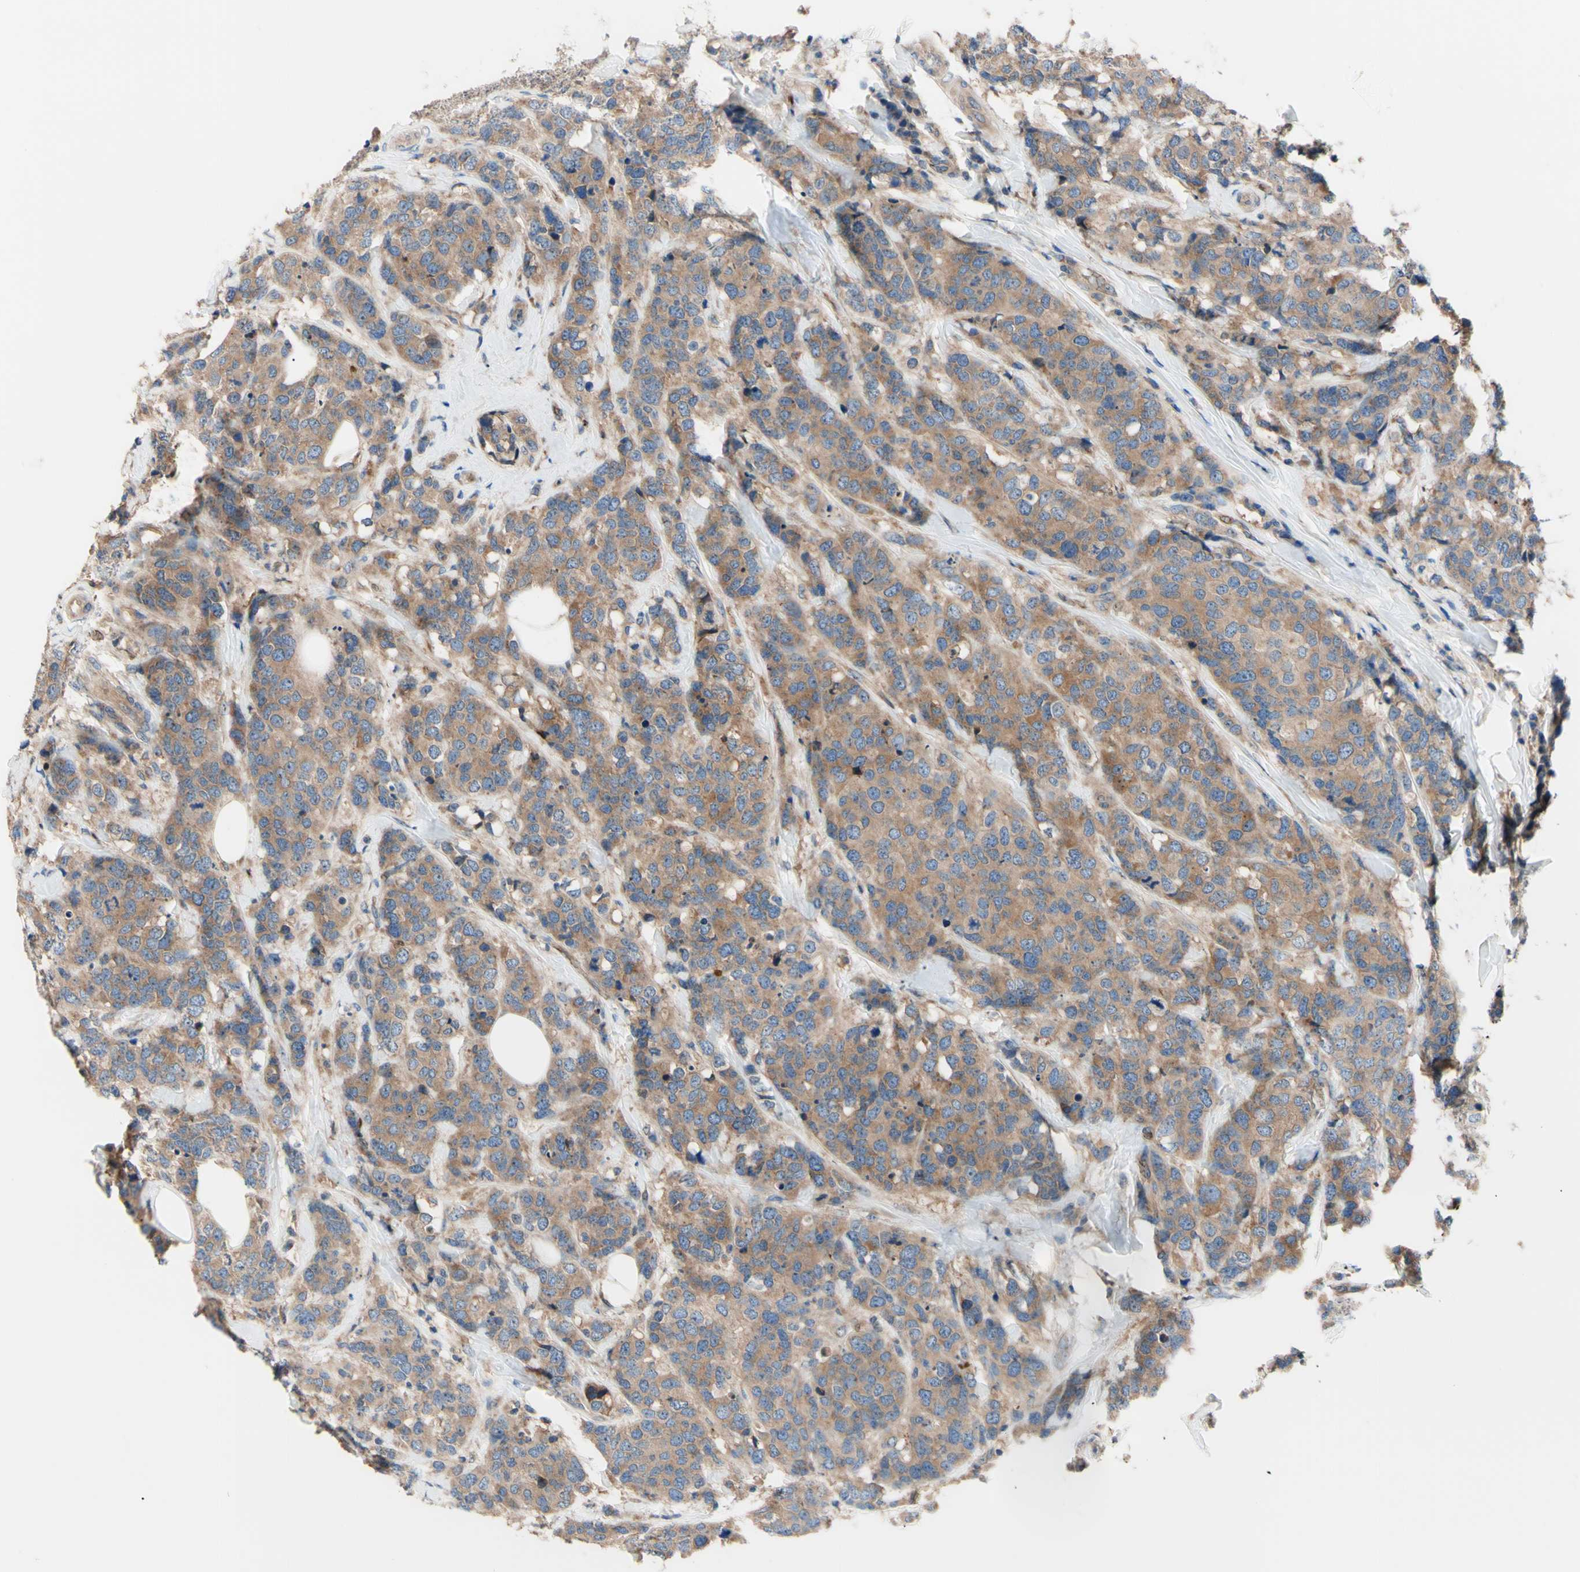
{"staining": {"intensity": "moderate", "quantity": ">75%", "location": "cytoplasmic/membranous,nuclear"}, "tissue": "breast cancer", "cell_type": "Tumor cells", "image_type": "cancer", "snomed": [{"axis": "morphology", "description": "Lobular carcinoma"}, {"axis": "topography", "description": "Breast"}], "caption": "Lobular carcinoma (breast) stained with a protein marker reveals moderate staining in tumor cells.", "gene": "USP9X", "patient": {"sex": "female", "age": 59}}